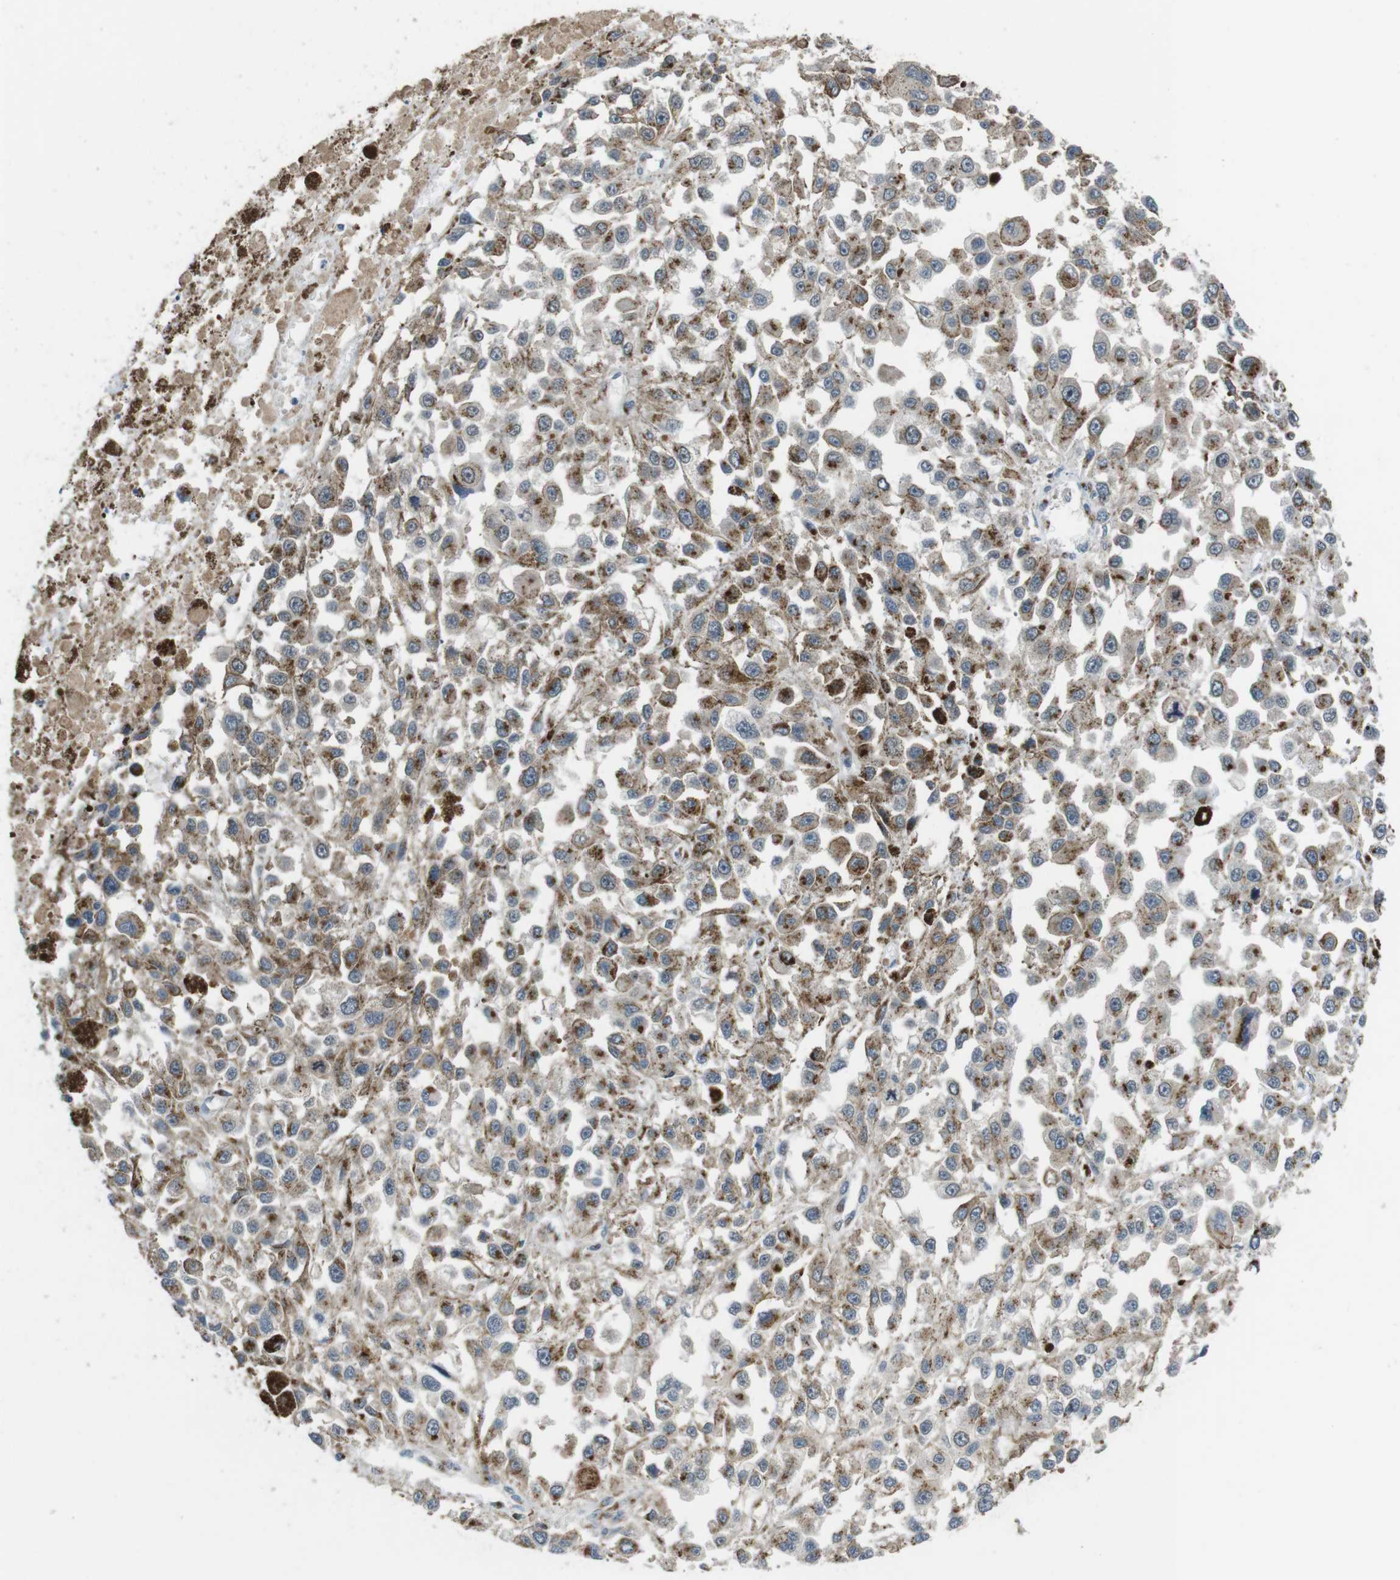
{"staining": {"intensity": "moderate", "quantity": ">75%", "location": "cytoplasmic/membranous"}, "tissue": "melanoma", "cell_type": "Tumor cells", "image_type": "cancer", "snomed": [{"axis": "morphology", "description": "Malignant melanoma, Metastatic site"}, {"axis": "topography", "description": "Lymph node"}], "caption": "Tumor cells exhibit medium levels of moderate cytoplasmic/membranous staining in about >75% of cells in malignant melanoma (metastatic site).", "gene": "ZFPL1", "patient": {"sex": "male", "age": 59}}